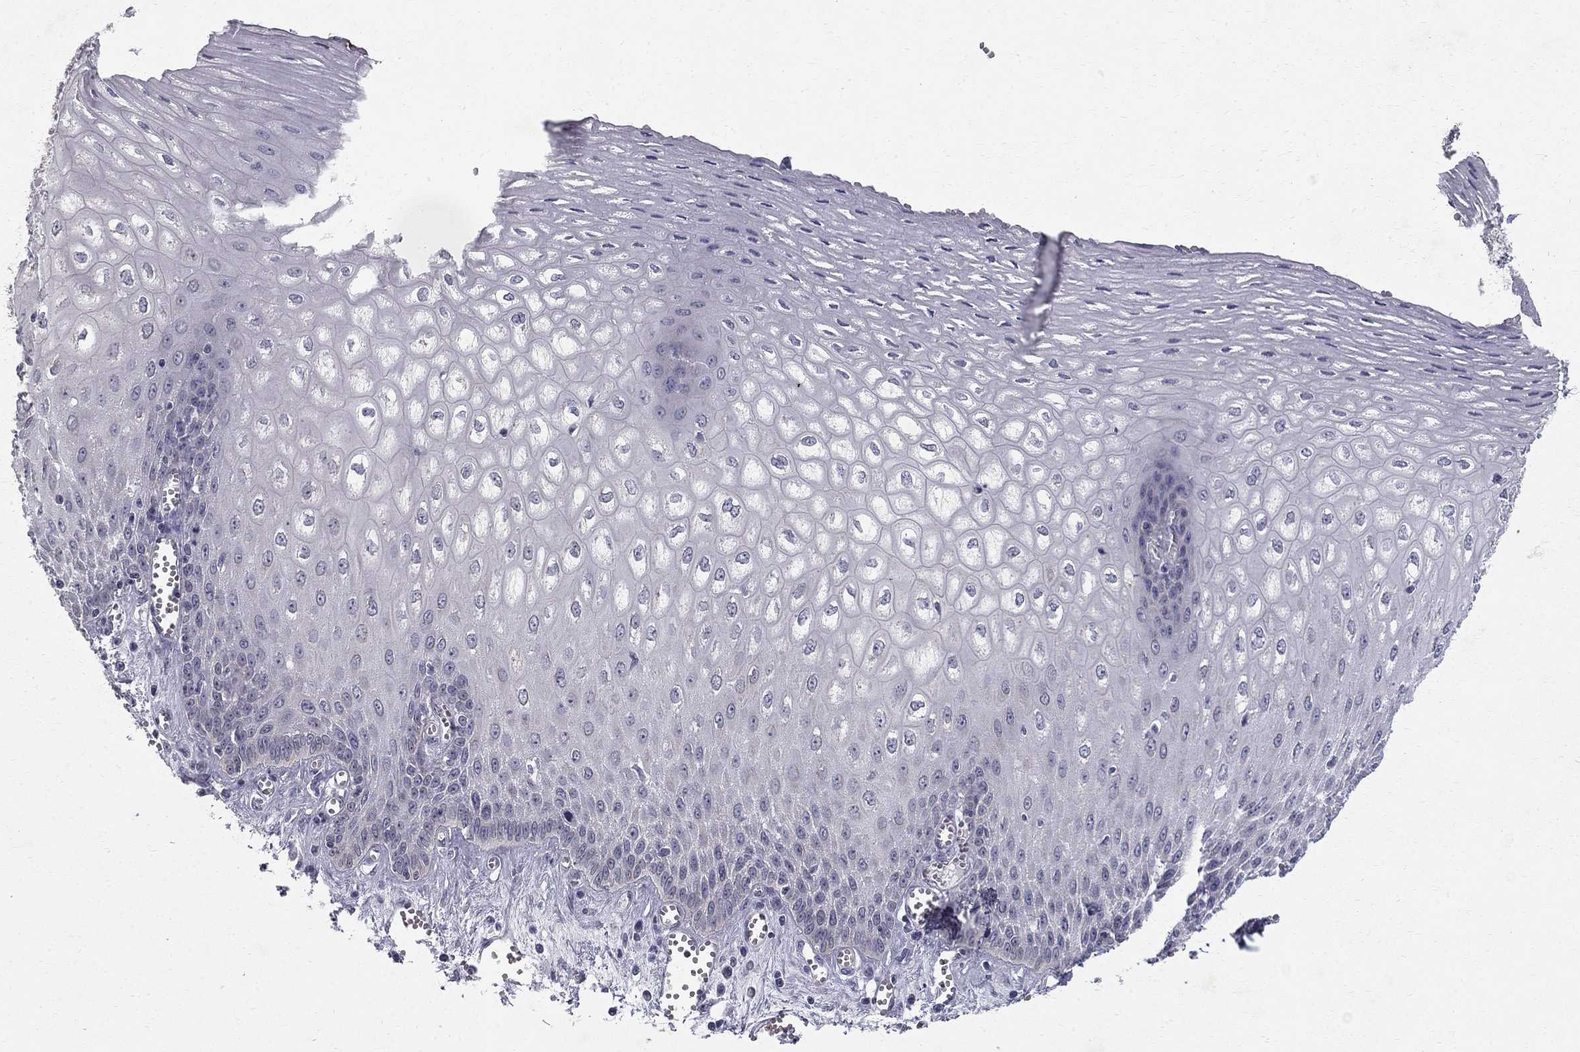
{"staining": {"intensity": "negative", "quantity": "none", "location": "none"}, "tissue": "esophagus", "cell_type": "Squamous epithelial cells", "image_type": "normal", "snomed": [{"axis": "morphology", "description": "Normal tissue, NOS"}, {"axis": "topography", "description": "Esophagus"}], "caption": "Immunohistochemistry (IHC) image of normal human esophagus stained for a protein (brown), which reveals no staining in squamous epithelial cells. The staining was performed using DAB (3,3'-diaminobenzidine) to visualize the protein expression in brown, while the nuclei were stained in blue with hematoxylin (Magnification: 20x).", "gene": "CLIC6", "patient": {"sex": "male", "age": 58}}